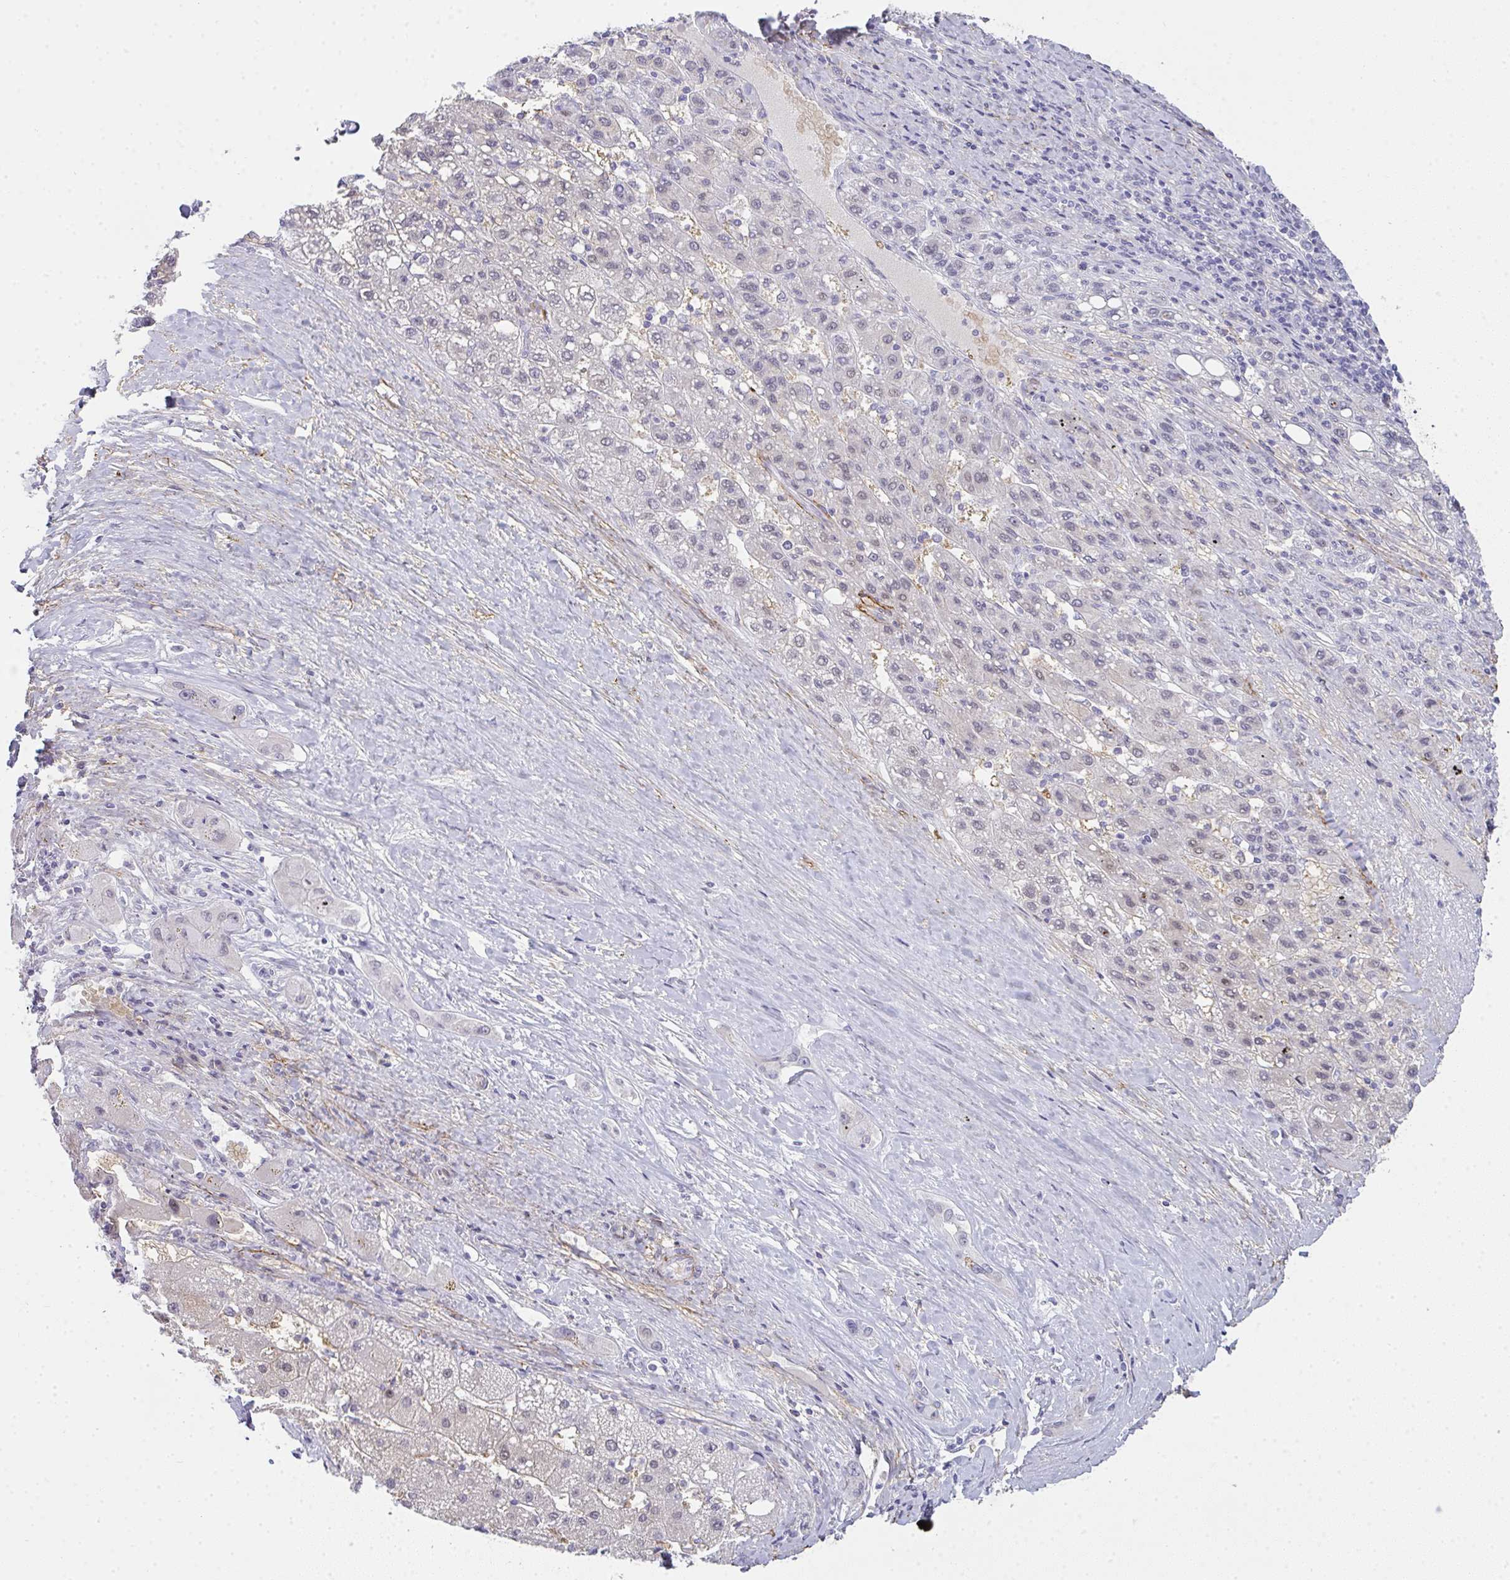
{"staining": {"intensity": "negative", "quantity": "none", "location": "none"}, "tissue": "liver cancer", "cell_type": "Tumor cells", "image_type": "cancer", "snomed": [{"axis": "morphology", "description": "Carcinoma, Hepatocellular, NOS"}, {"axis": "topography", "description": "Liver"}], "caption": "Immunohistochemistry photomicrograph of neoplastic tissue: liver hepatocellular carcinoma stained with DAB reveals no significant protein expression in tumor cells.", "gene": "TNMD", "patient": {"sex": "female", "age": 82}}